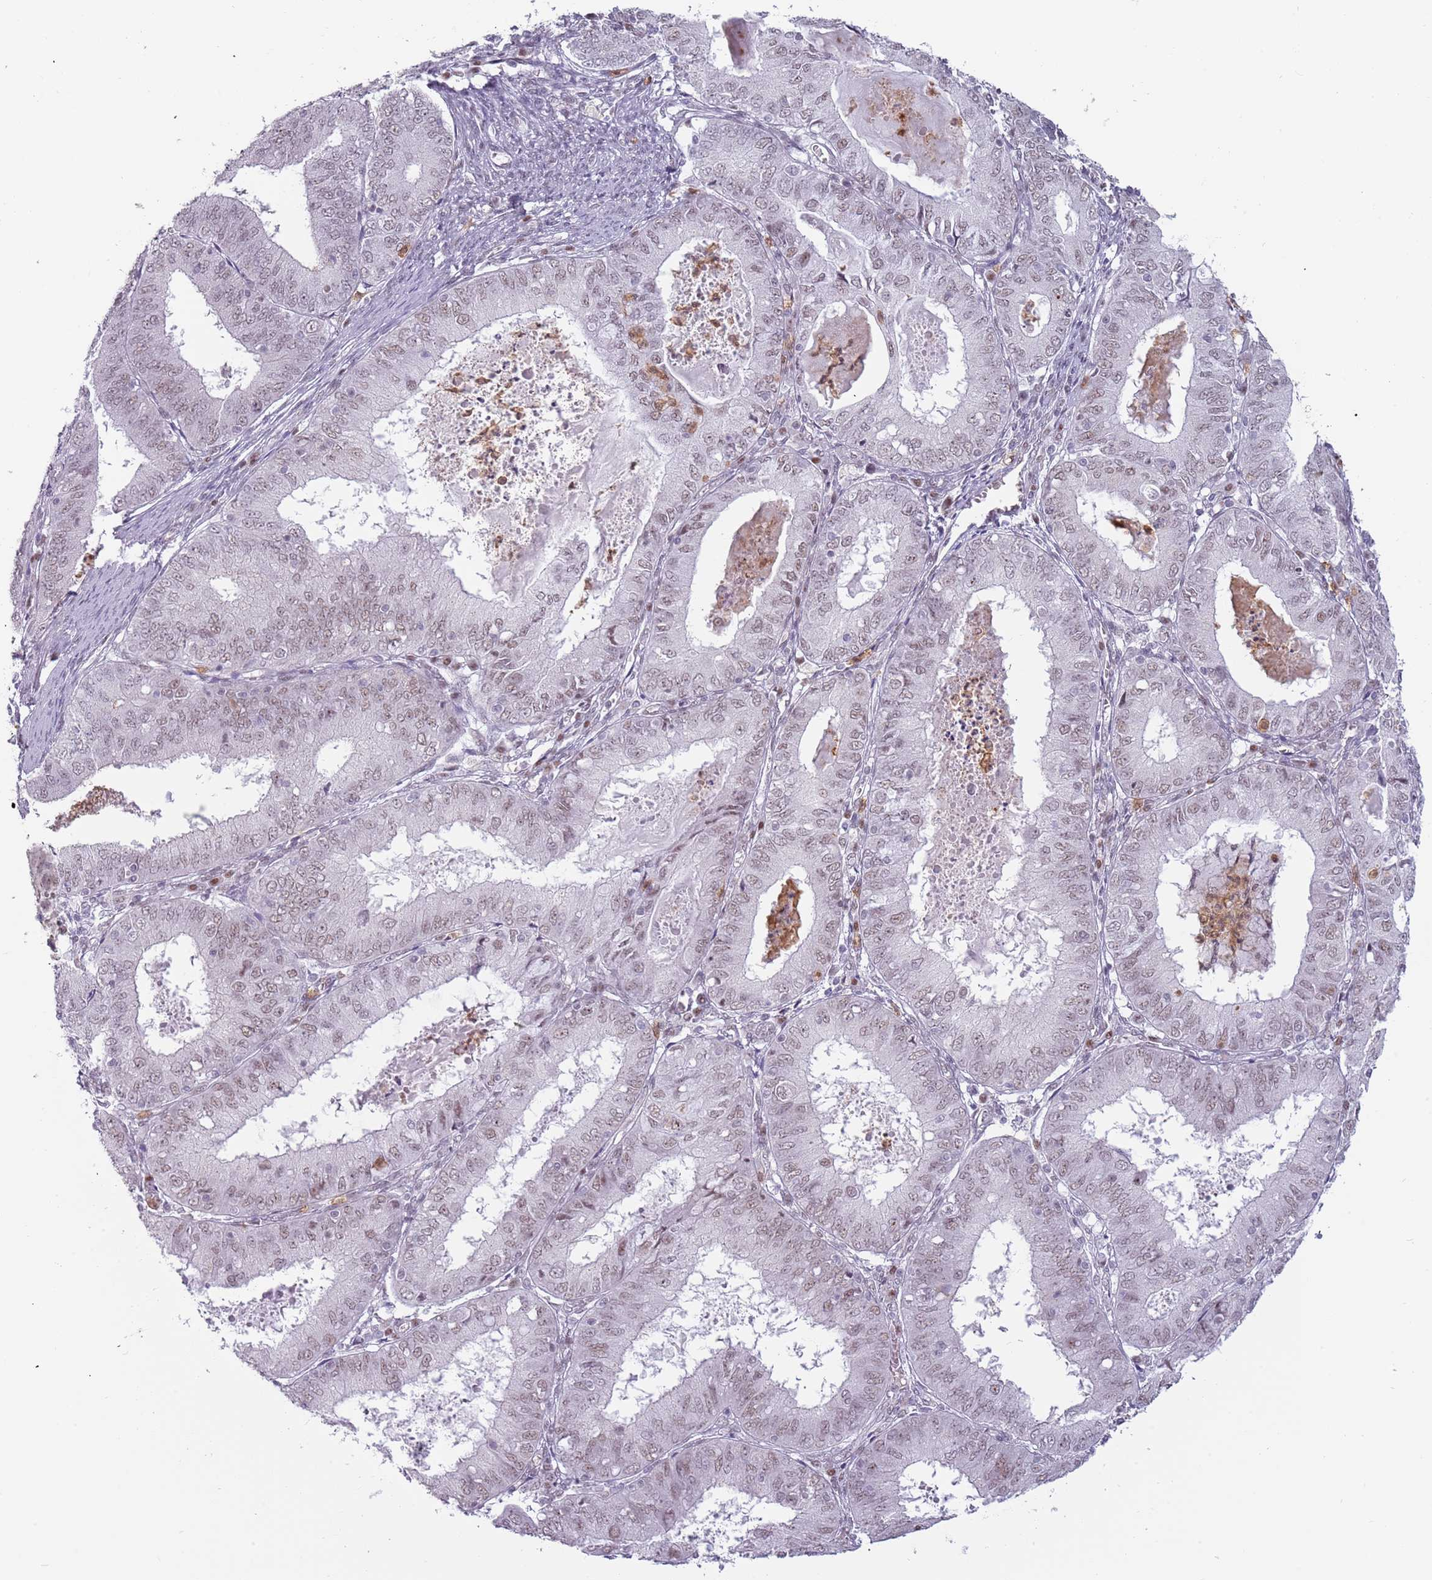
{"staining": {"intensity": "weak", "quantity": "<25%", "location": "nuclear"}, "tissue": "endometrial cancer", "cell_type": "Tumor cells", "image_type": "cancer", "snomed": [{"axis": "morphology", "description": "Adenocarcinoma, NOS"}, {"axis": "topography", "description": "Endometrium"}], "caption": "A micrograph of endometrial adenocarcinoma stained for a protein shows no brown staining in tumor cells. (DAB (3,3'-diaminobenzidine) IHC visualized using brightfield microscopy, high magnification).", "gene": "REXO4", "patient": {"sex": "female", "age": 57}}